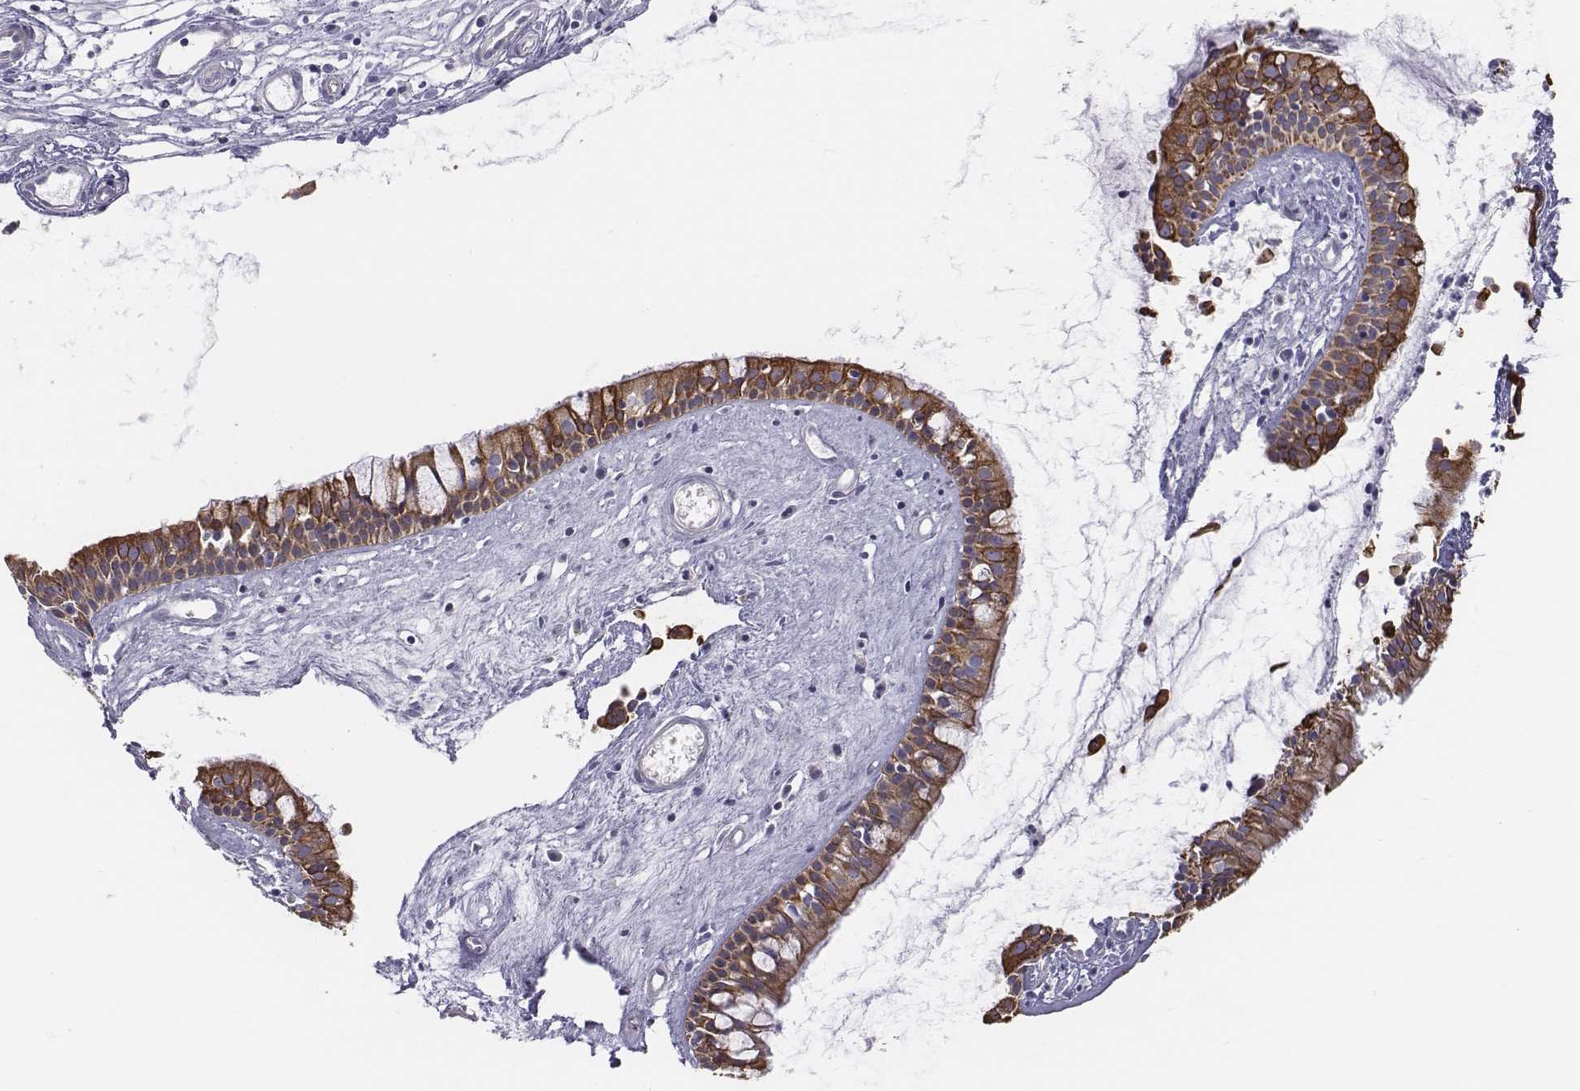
{"staining": {"intensity": "strong", "quantity": "25%-75%", "location": "cytoplasmic/membranous"}, "tissue": "nasopharynx", "cell_type": "Respiratory epithelial cells", "image_type": "normal", "snomed": [{"axis": "morphology", "description": "Normal tissue, NOS"}, {"axis": "topography", "description": "Nasopharynx"}], "caption": "Human nasopharynx stained for a protein (brown) shows strong cytoplasmic/membranous positive expression in about 25%-75% of respiratory epithelial cells.", "gene": "CHST14", "patient": {"sex": "male", "age": 31}}